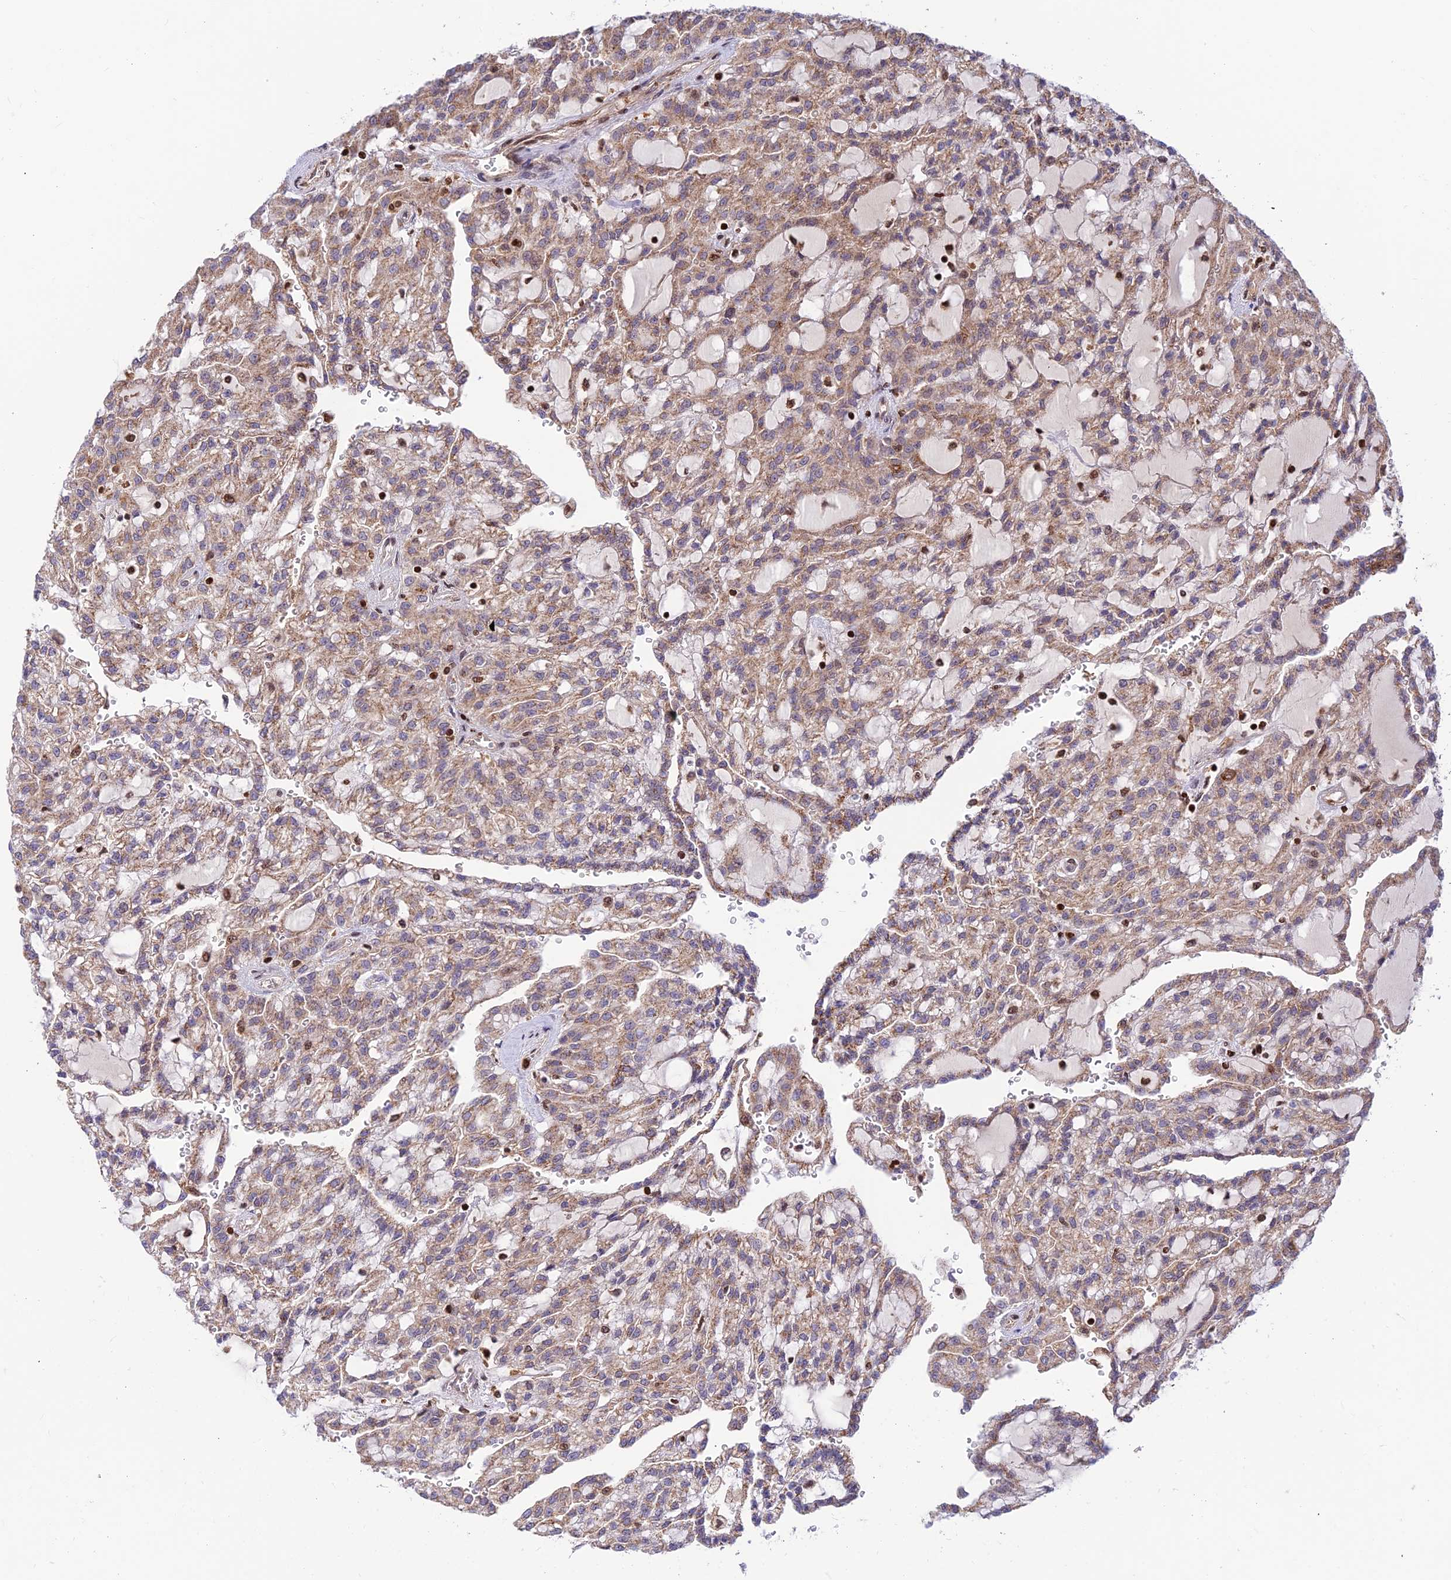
{"staining": {"intensity": "moderate", "quantity": ">75%", "location": "cytoplasmic/membranous"}, "tissue": "renal cancer", "cell_type": "Tumor cells", "image_type": "cancer", "snomed": [{"axis": "morphology", "description": "Adenocarcinoma, NOS"}, {"axis": "topography", "description": "Kidney"}], "caption": "The photomicrograph exhibits a brown stain indicating the presence of a protein in the cytoplasmic/membranous of tumor cells in adenocarcinoma (renal).", "gene": "FAM186B", "patient": {"sex": "male", "age": 63}}